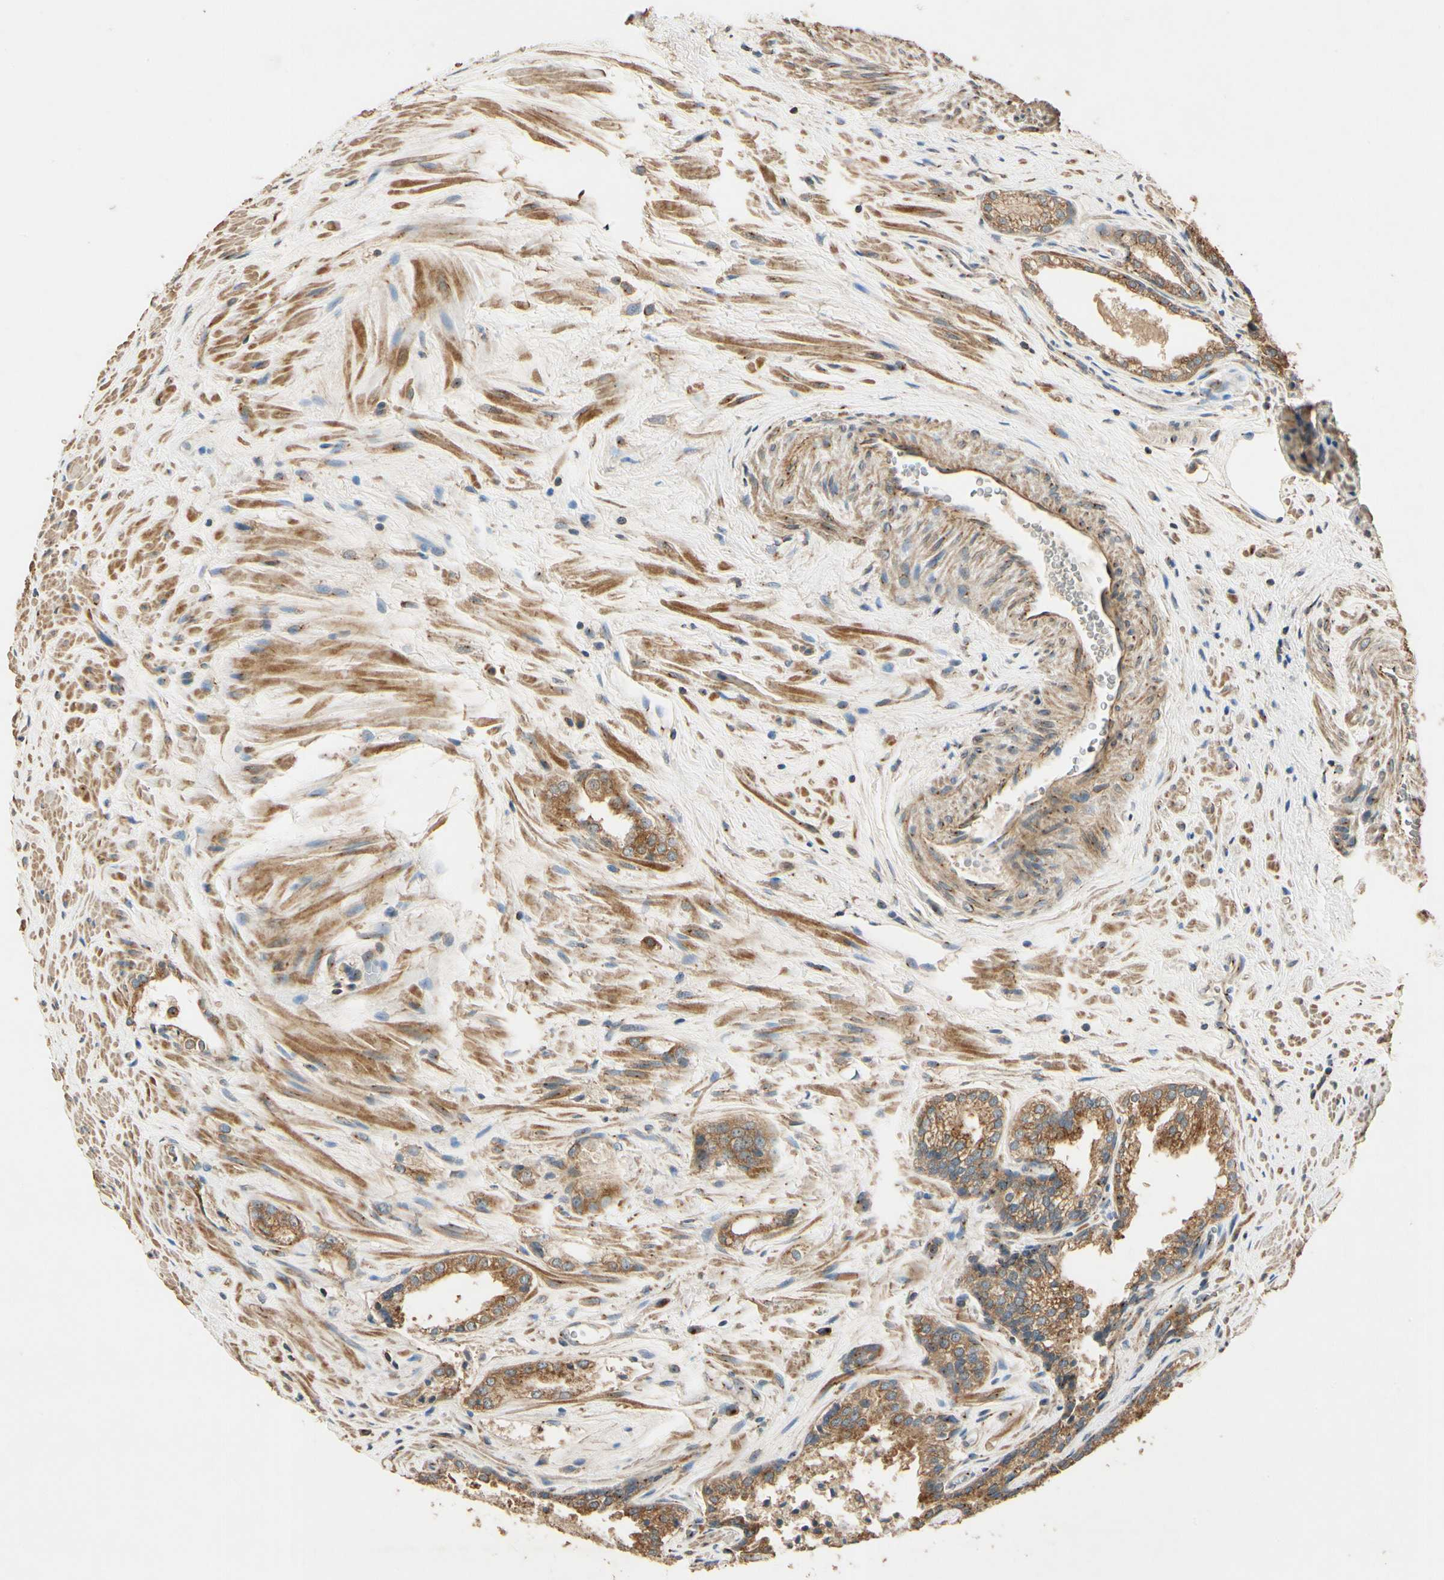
{"staining": {"intensity": "moderate", "quantity": ">75%", "location": "cytoplasmic/membranous"}, "tissue": "prostate cancer", "cell_type": "Tumor cells", "image_type": "cancer", "snomed": [{"axis": "morphology", "description": "Adenocarcinoma, Low grade"}, {"axis": "topography", "description": "Prostate"}], "caption": "This is an image of immunohistochemistry (IHC) staining of adenocarcinoma (low-grade) (prostate), which shows moderate positivity in the cytoplasmic/membranous of tumor cells.", "gene": "AKAP9", "patient": {"sex": "male", "age": 60}}